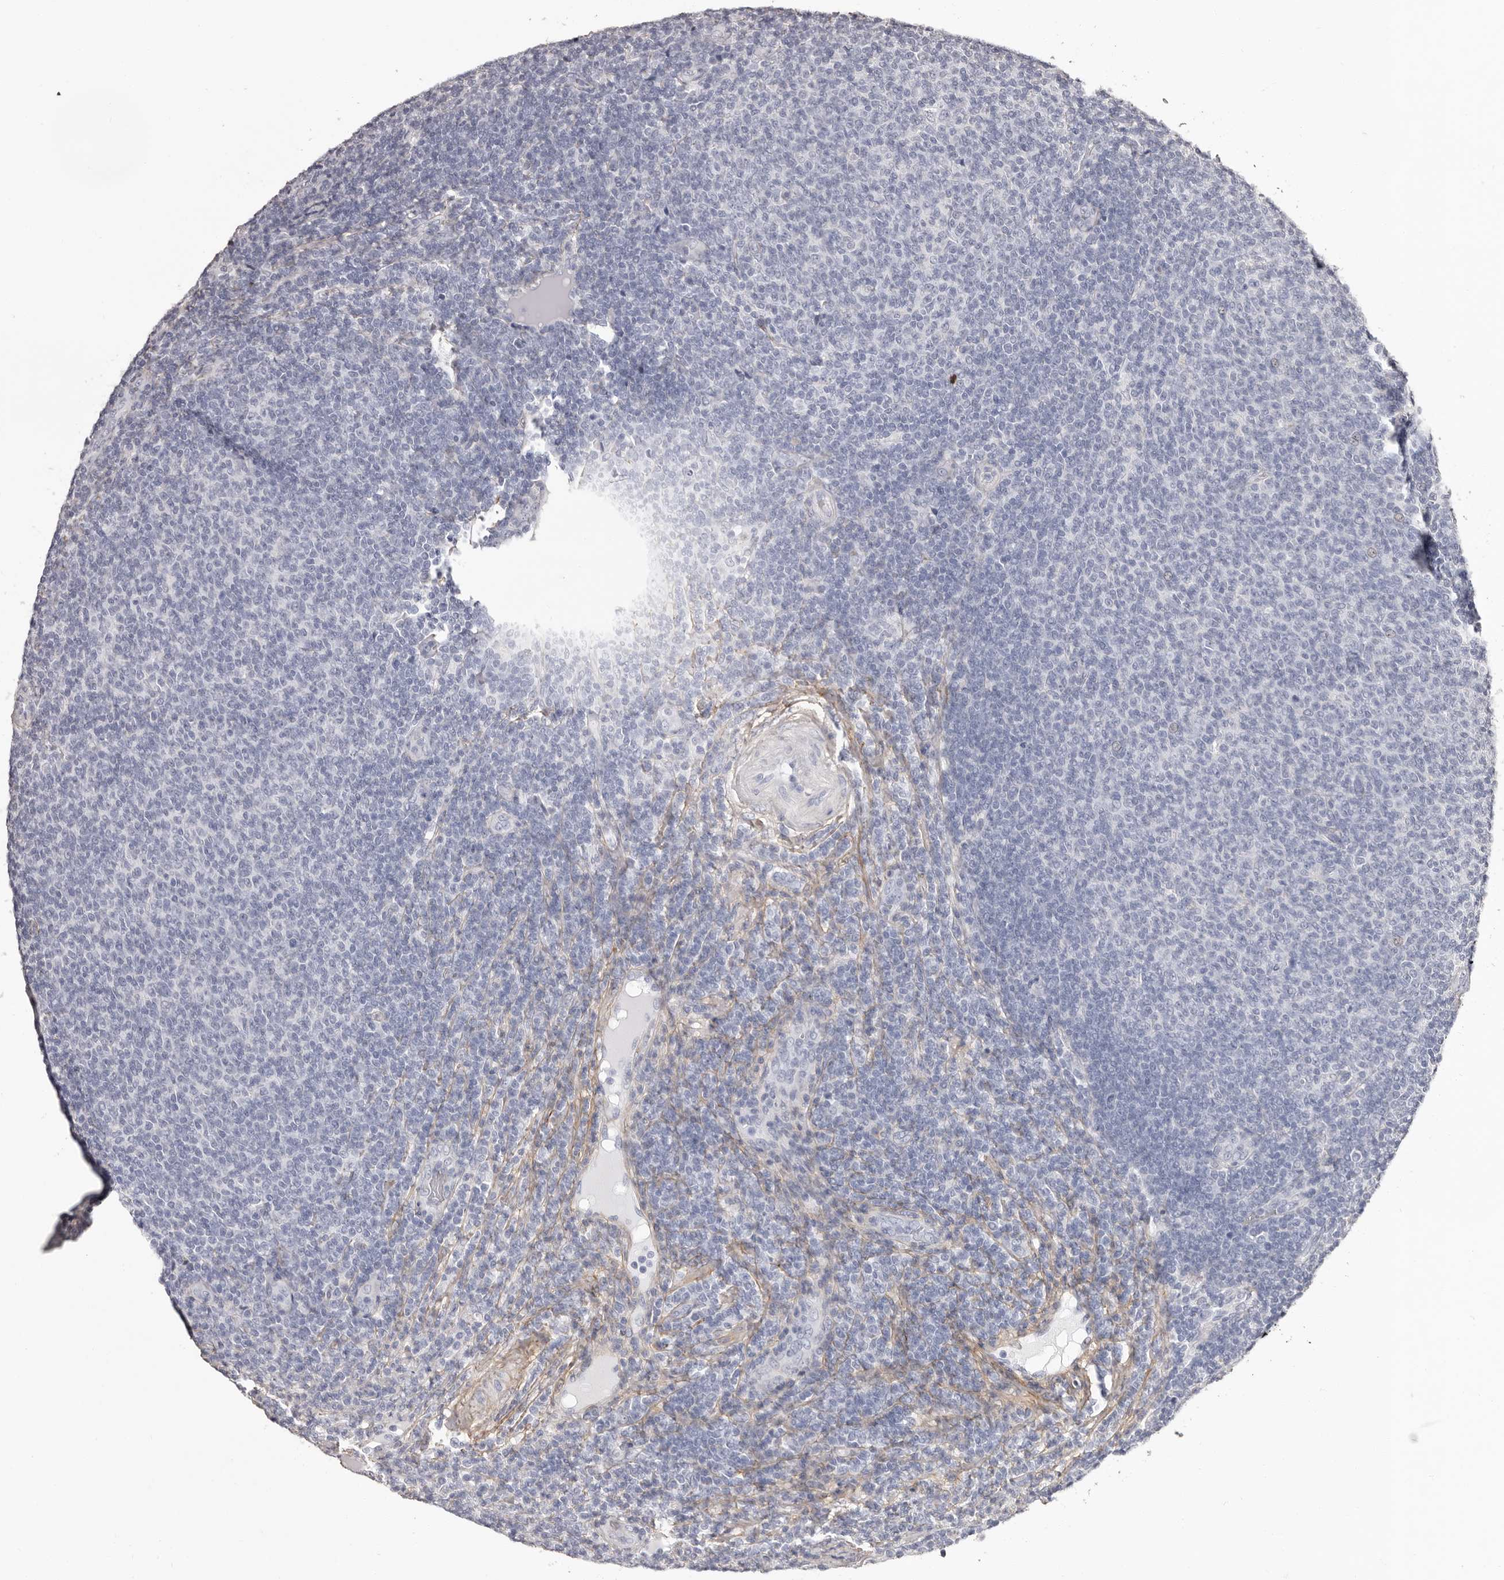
{"staining": {"intensity": "negative", "quantity": "none", "location": "none"}, "tissue": "lymphoma", "cell_type": "Tumor cells", "image_type": "cancer", "snomed": [{"axis": "morphology", "description": "Malignant lymphoma, non-Hodgkin's type, Low grade"}, {"axis": "topography", "description": "Lymph node"}], "caption": "The immunohistochemistry (IHC) image has no significant staining in tumor cells of low-grade malignant lymphoma, non-Hodgkin's type tissue.", "gene": "COL6A1", "patient": {"sex": "male", "age": 66}}